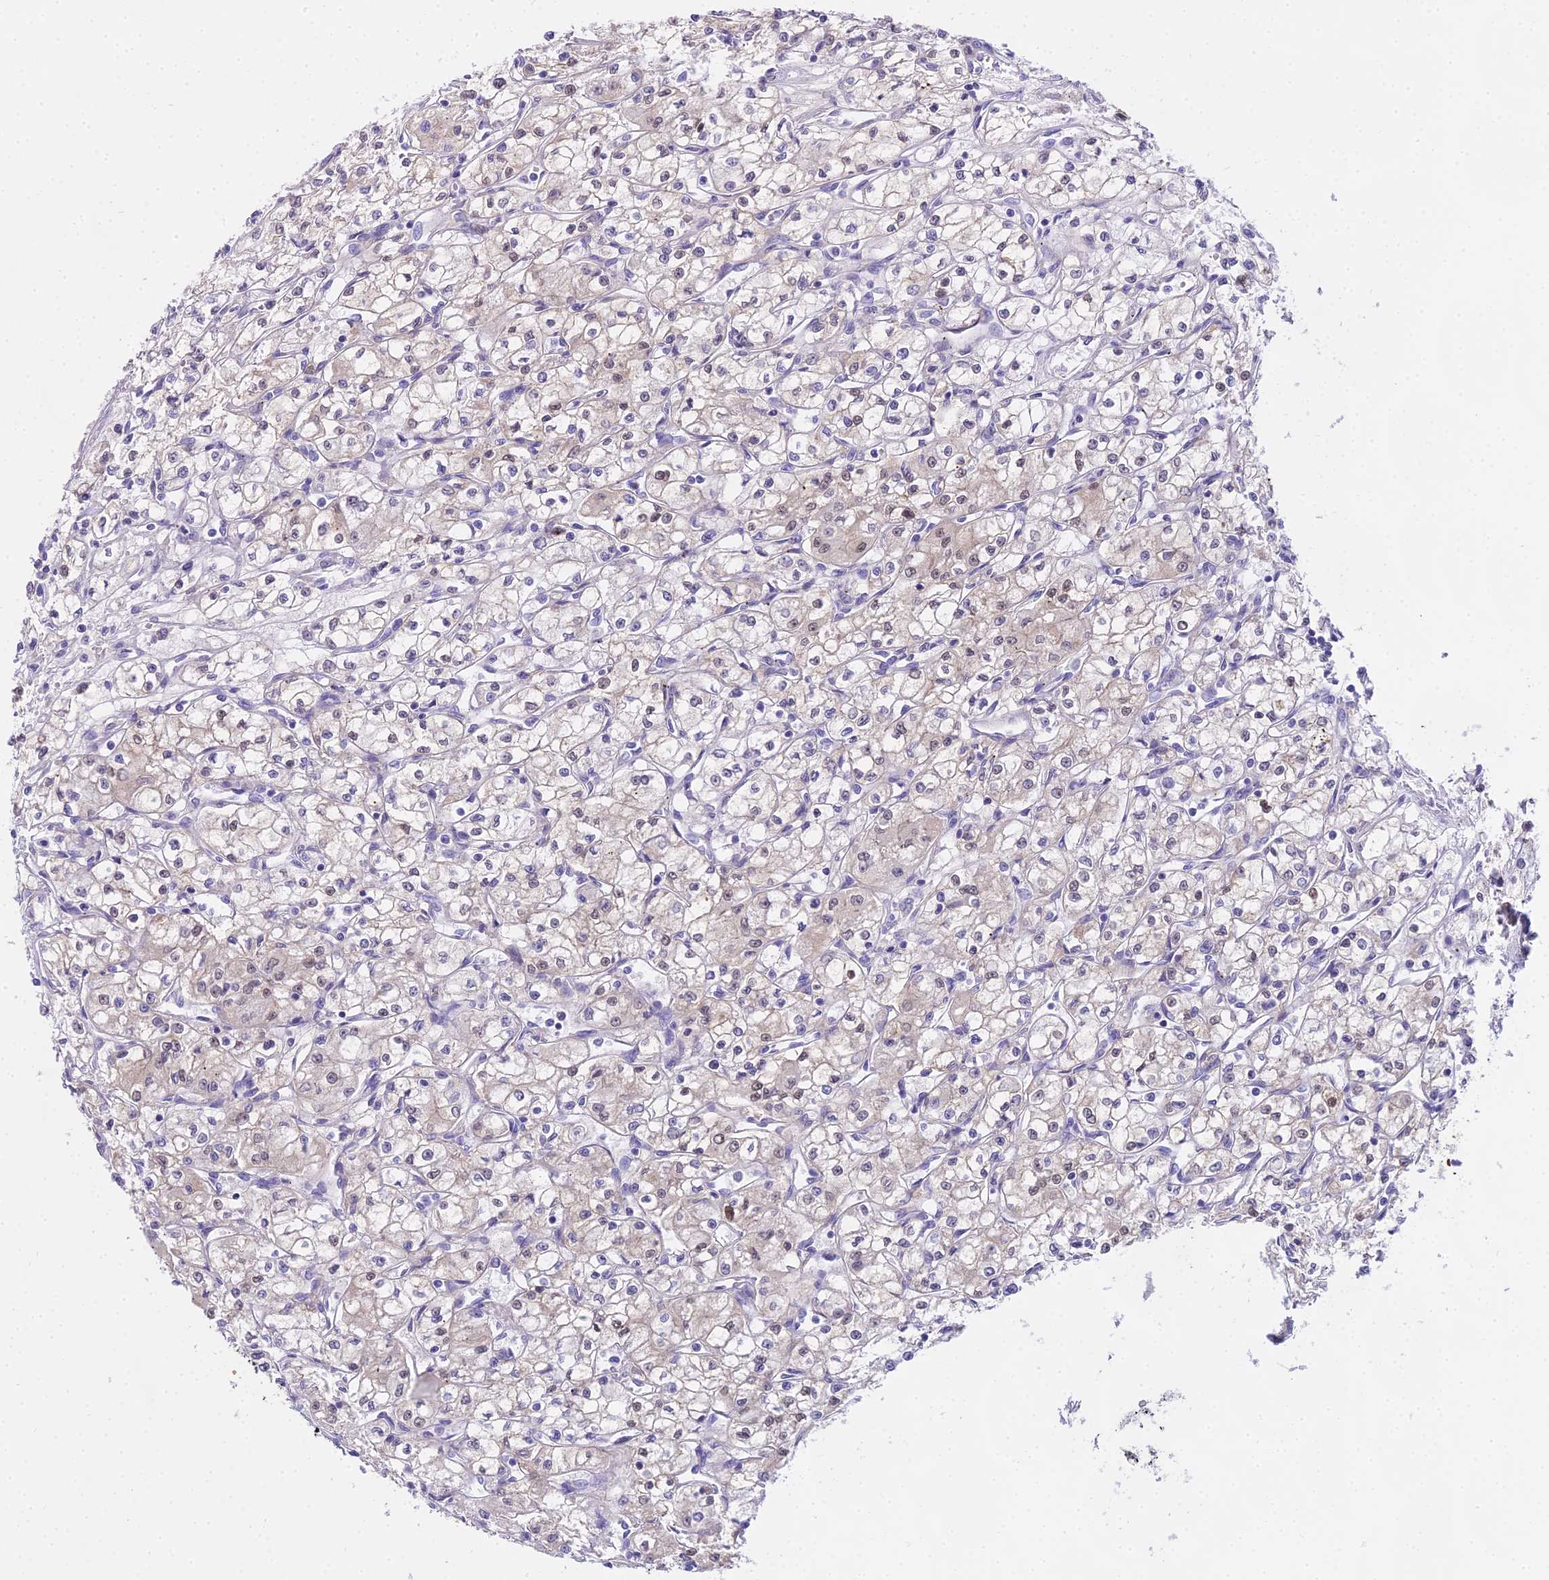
{"staining": {"intensity": "weak", "quantity": "25%-75%", "location": "nuclear"}, "tissue": "renal cancer", "cell_type": "Tumor cells", "image_type": "cancer", "snomed": [{"axis": "morphology", "description": "Adenocarcinoma, NOS"}, {"axis": "topography", "description": "Kidney"}], "caption": "Renal cancer (adenocarcinoma) was stained to show a protein in brown. There is low levels of weak nuclear positivity in about 25%-75% of tumor cells.", "gene": "MAT2A", "patient": {"sex": "male", "age": 59}}